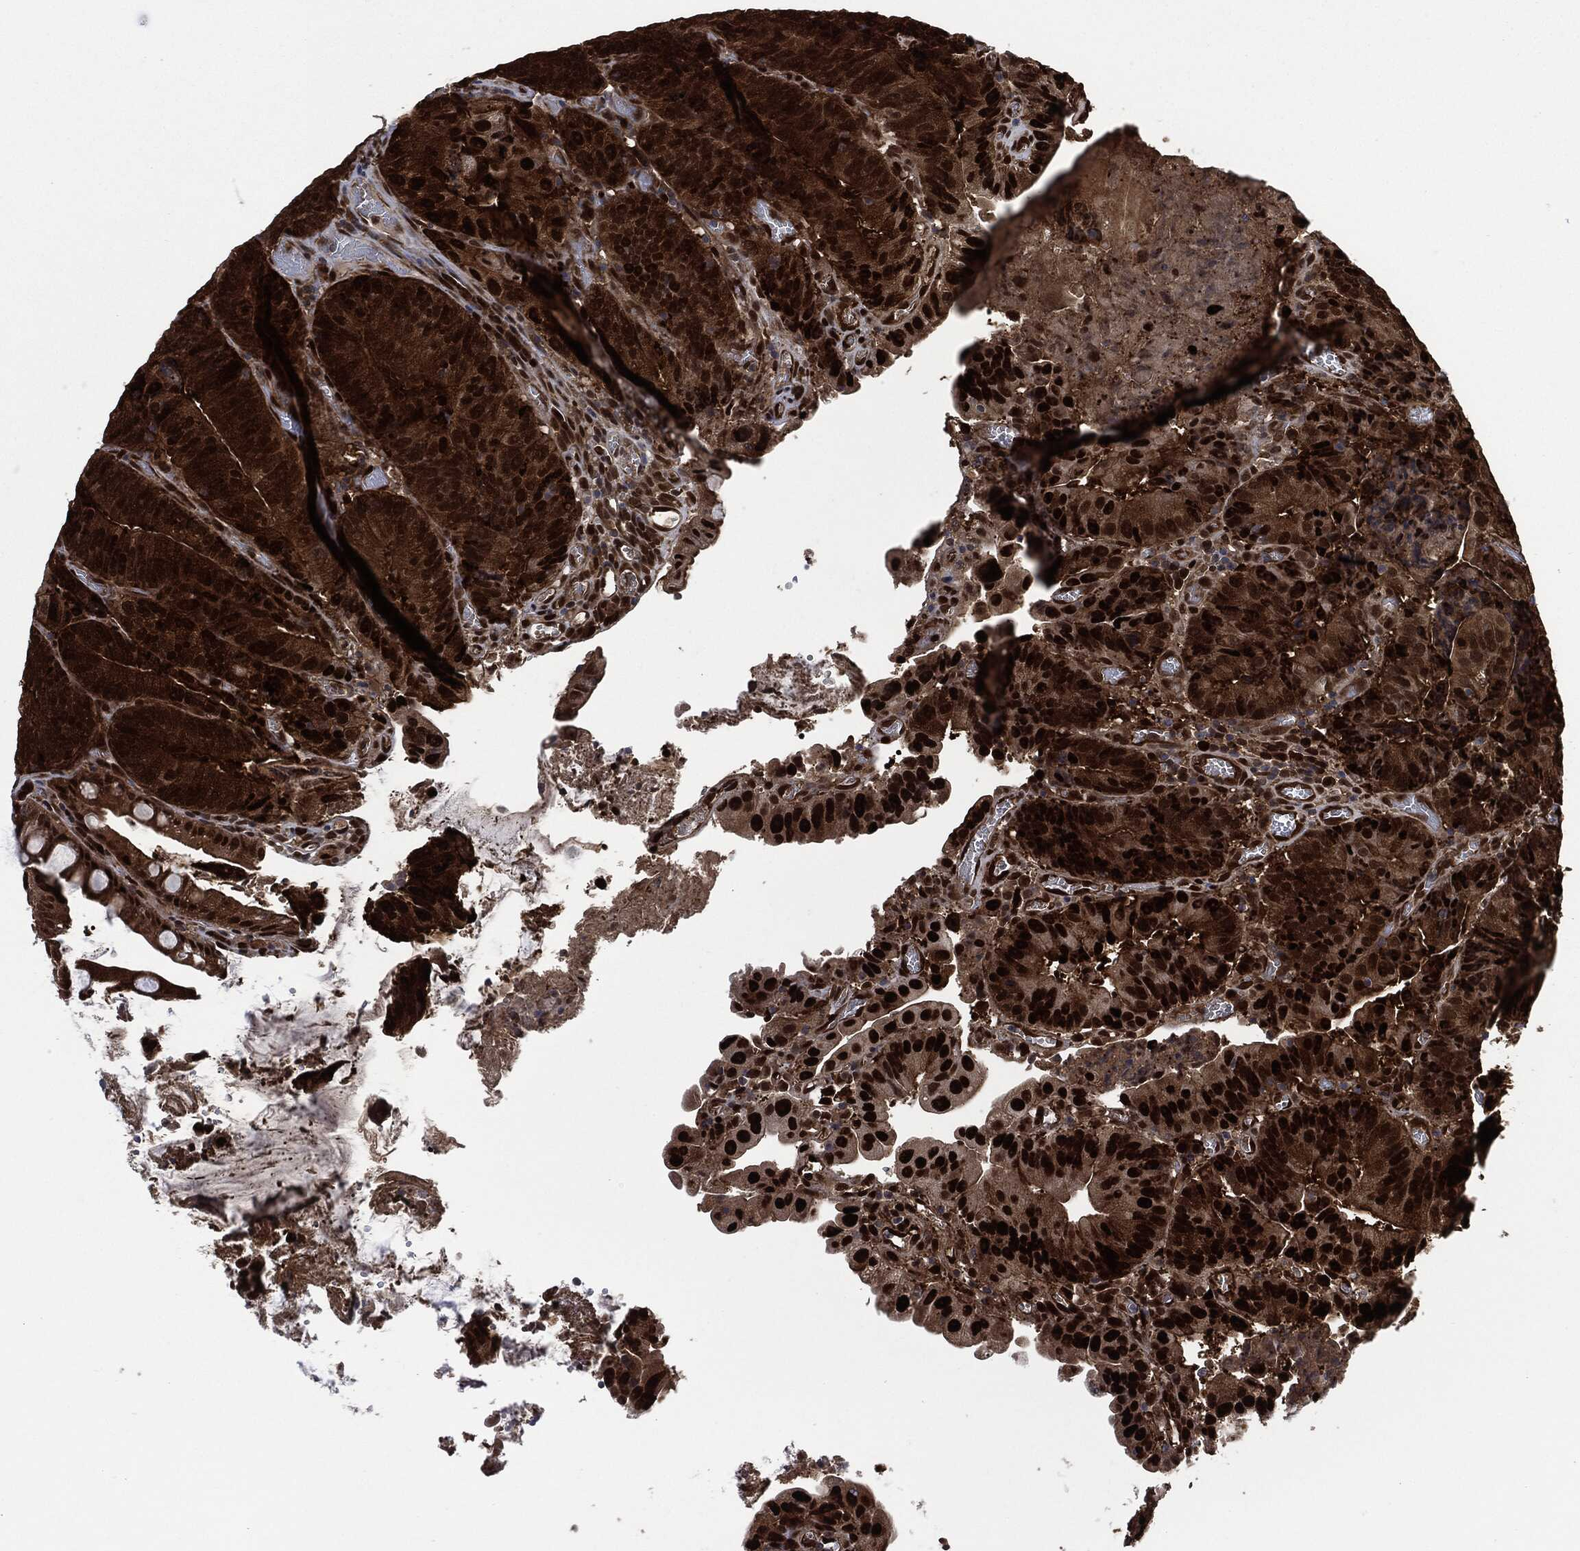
{"staining": {"intensity": "strong", "quantity": ">75%", "location": "cytoplasmic/membranous,nuclear"}, "tissue": "colorectal cancer", "cell_type": "Tumor cells", "image_type": "cancer", "snomed": [{"axis": "morphology", "description": "Adenocarcinoma, NOS"}, {"axis": "topography", "description": "Colon"}], "caption": "Immunohistochemistry (IHC) micrograph of human colorectal cancer stained for a protein (brown), which exhibits high levels of strong cytoplasmic/membranous and nuclear expression in about >75% of tumor cells.", "gene": "DCTN1", "patient": {"sex": "female", "age": 86}}